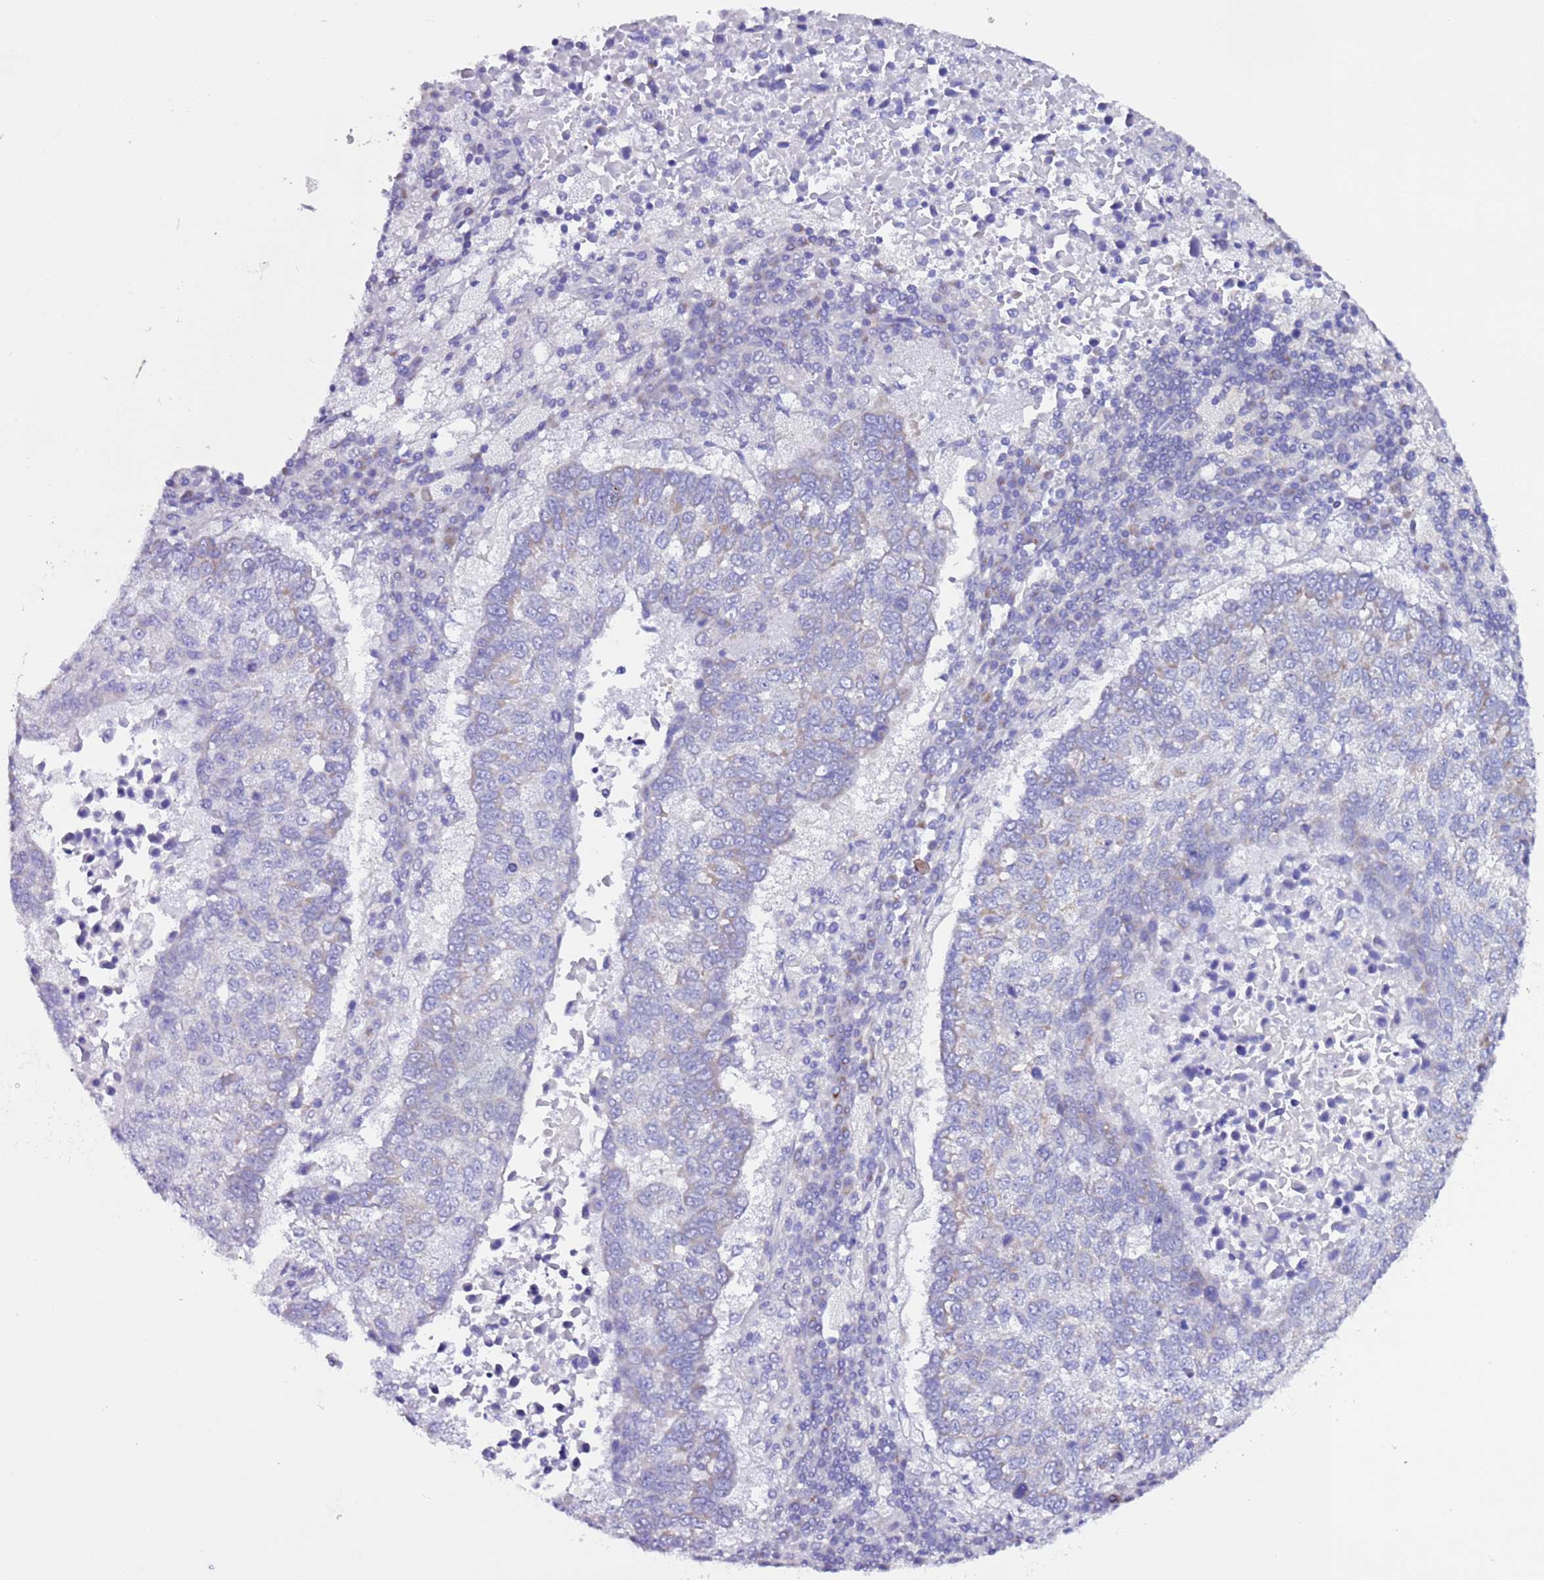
{"staining": {"intensity": "negative", "quantity": "none", "location": "none"}, "tissue": "lung cancer", "cell_type": "Tumor cells", "image_type": "cancer", "snomed": [{"axis": "morphology", "description": "Squamous cell carcinoma, NOS"}, {"axis": "topography", "description": "Lung"}], "caption": "Immunohistochemistry photomicrograph of lung cancer (squamous cell carcinoma) stained for a protein (brown), which demonstrates no expression in tumor cells.", "gene": "AHI1", "patient": {"sex": "male", "age": 73}}